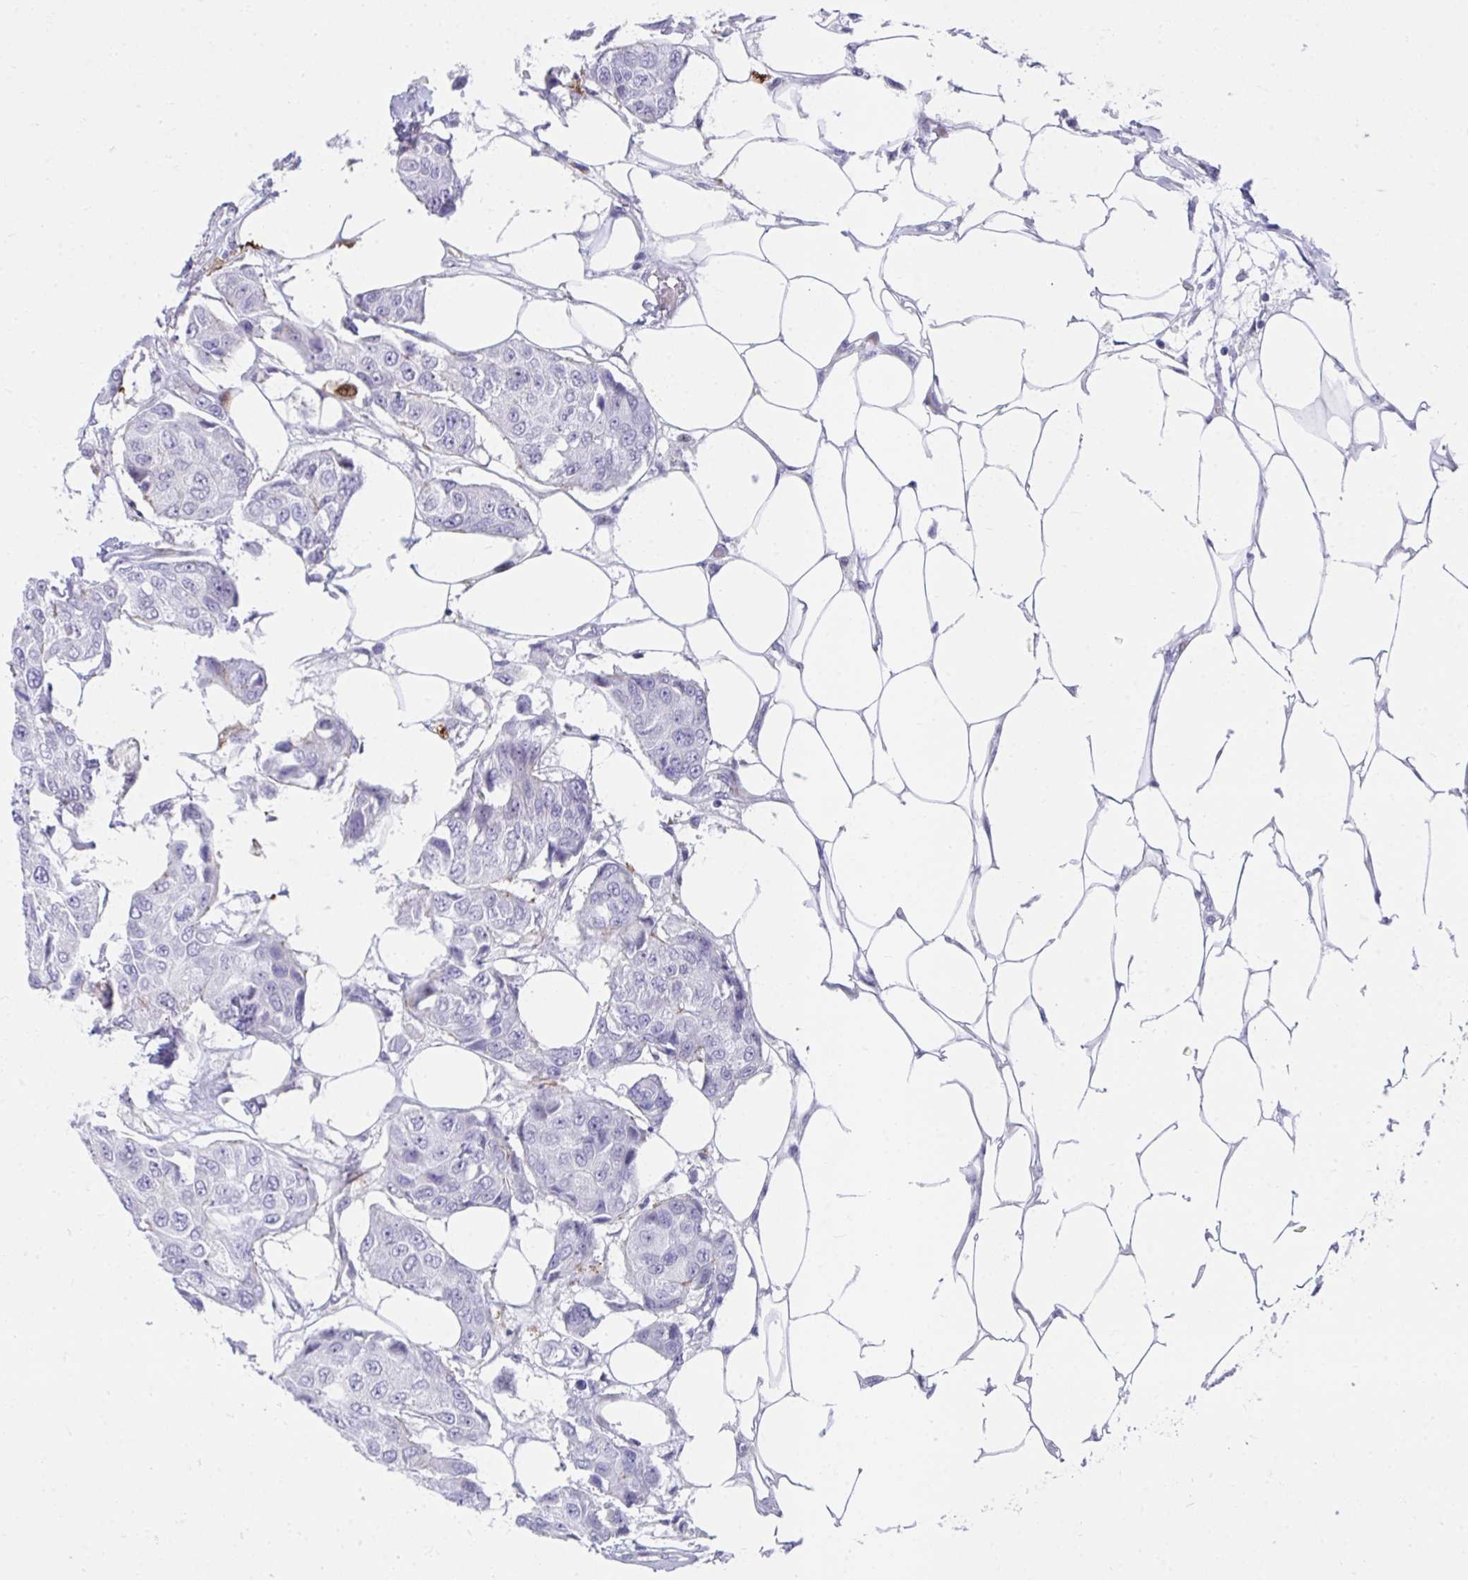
{"staining": {"intensity": "negative", "quantity": "none", "location": "none"}, "tissue": "breast cancer", "cell_type": "Tumor cells", "image_type": "cancer", "snomed": [{"axis": "morphology", "description": "Duct carcinoma"}, {"axis": "topography", "description": "Breast"}, {"axis": "topography", "description": "Lymph node"}], "caption": "This is an immunohistochemistry micrograph of human breast cancer. There is no staining in tumor cells.", "gene": "CSTB", "patient": {"sex": "female", "age": 80}}